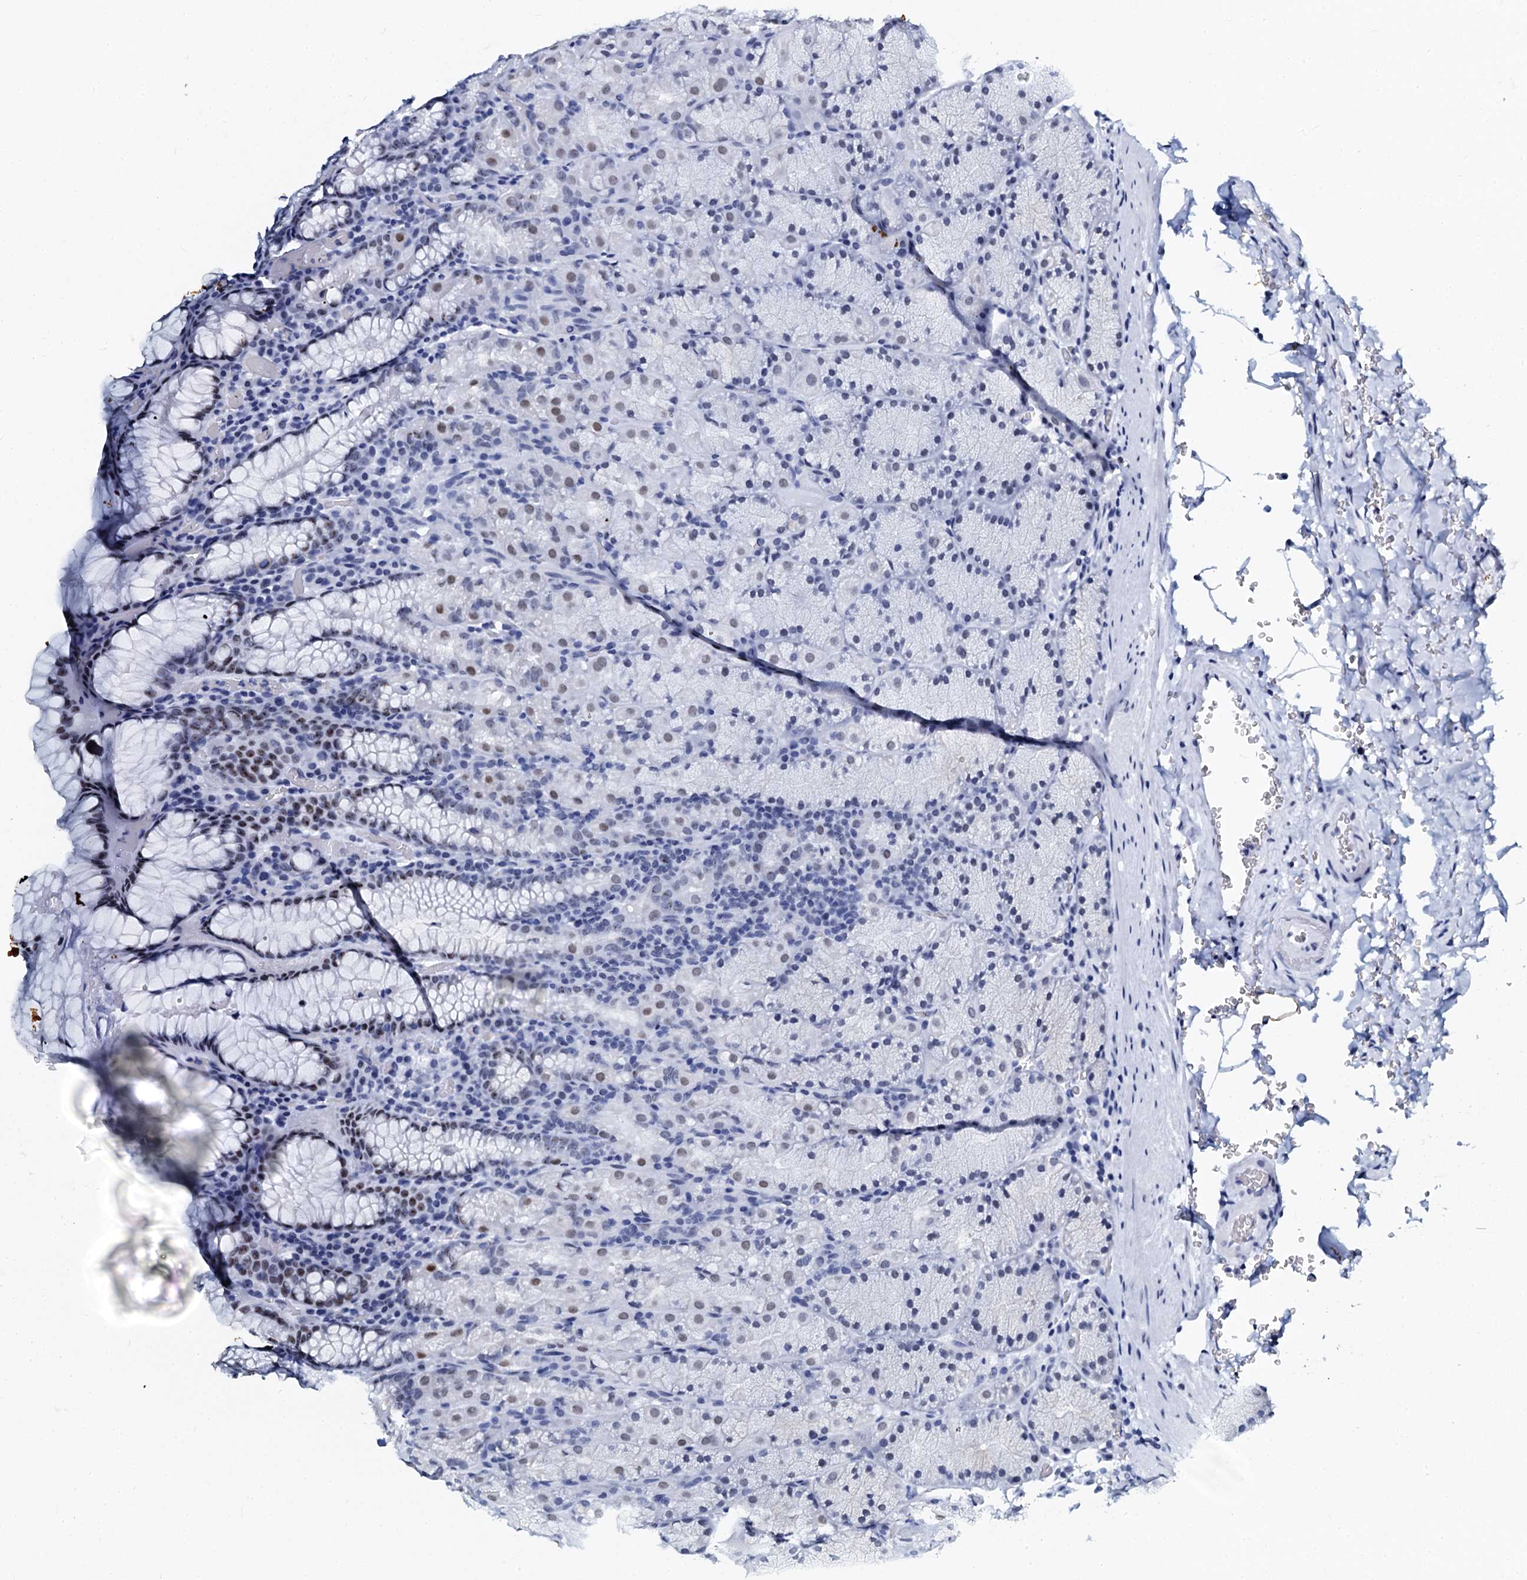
{"staining": {"intensity": "moderate", "quantity": "25%-75%", "location": "nuclear"}, "tissue": "stomach", "cell_type": "Glandular cells", "image_type": "normal", "snomed": [{"axis": "morphology", "description": "Normal tissue, NOS"}, {"axis": "topography", "description": "Stomach, upper"}, {"axis": "topography", "description": "Stomach, lower"}], "caption": "Immunohistochemical staining of unremarkable stomach reveals moderate nuclear protein expression in approximately 25%-75% of glandular cells. The staining was performed using DAB (3,3'-diaminobenzidine), with brown indicating positive protein expression. Nuclei are stained blue with hematoxylin.", "gene": "SLTM", "patient": {"sex": "male", "age": 80}}